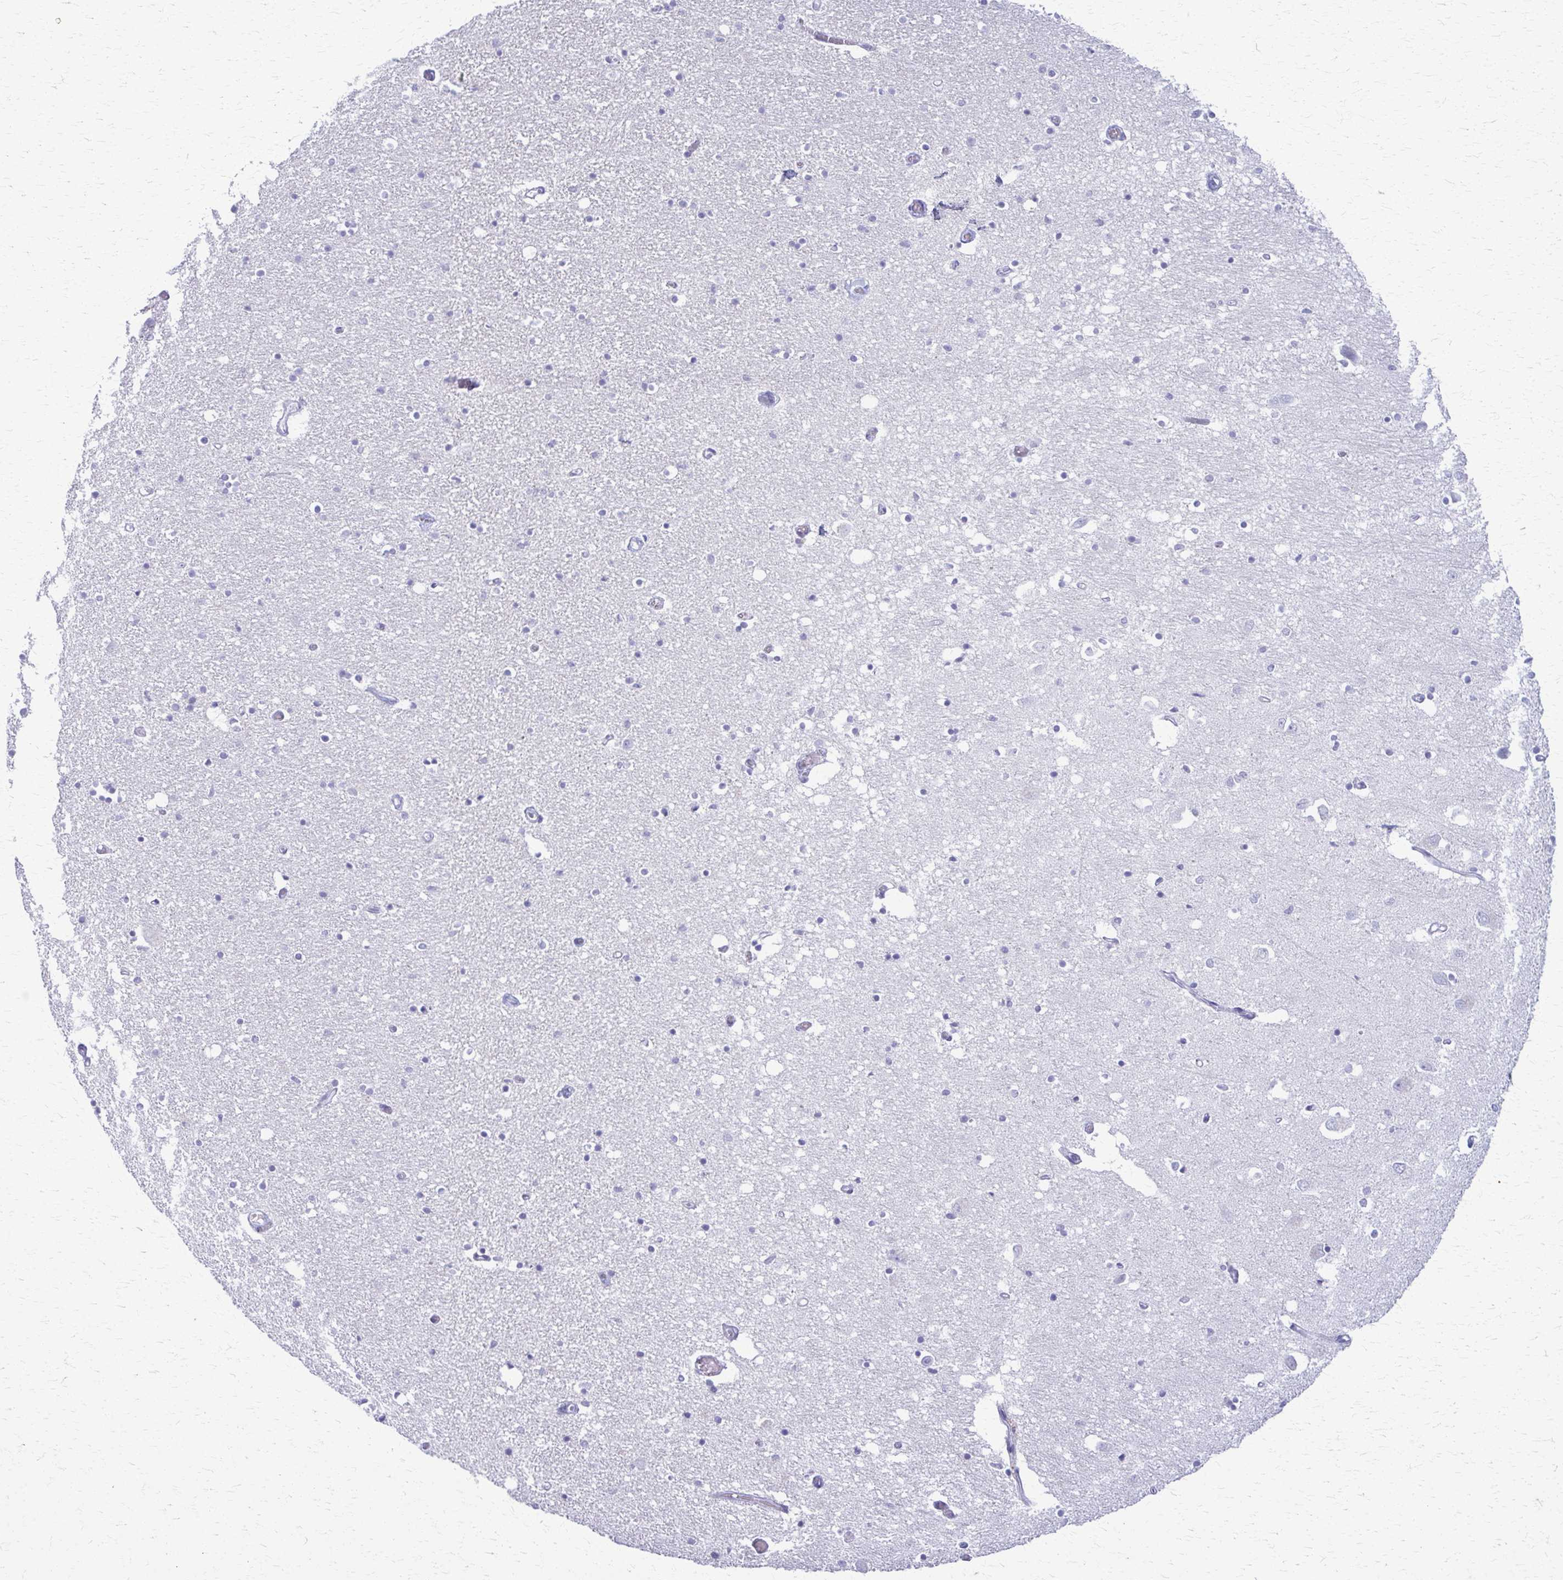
{"staining": {"intensity": "negative", "quantity": "none", "location": "none"}, "tissue": "caudate", "cell_type": "Glial cells", "image_type": "normal", "snomed": [{"axis": "morphology", "description": "Normal tissue, NOS"}, {"axis": "topography", "description": "Lateral ventricle wall"}, {"axis": "topography", "description": "Hippocampus"}], "caption": "The micrograph reveals no significant staining in glial cells of caudate.", "gene": "ACSM2A", "patient": {"sex": "female", "age": 63}}